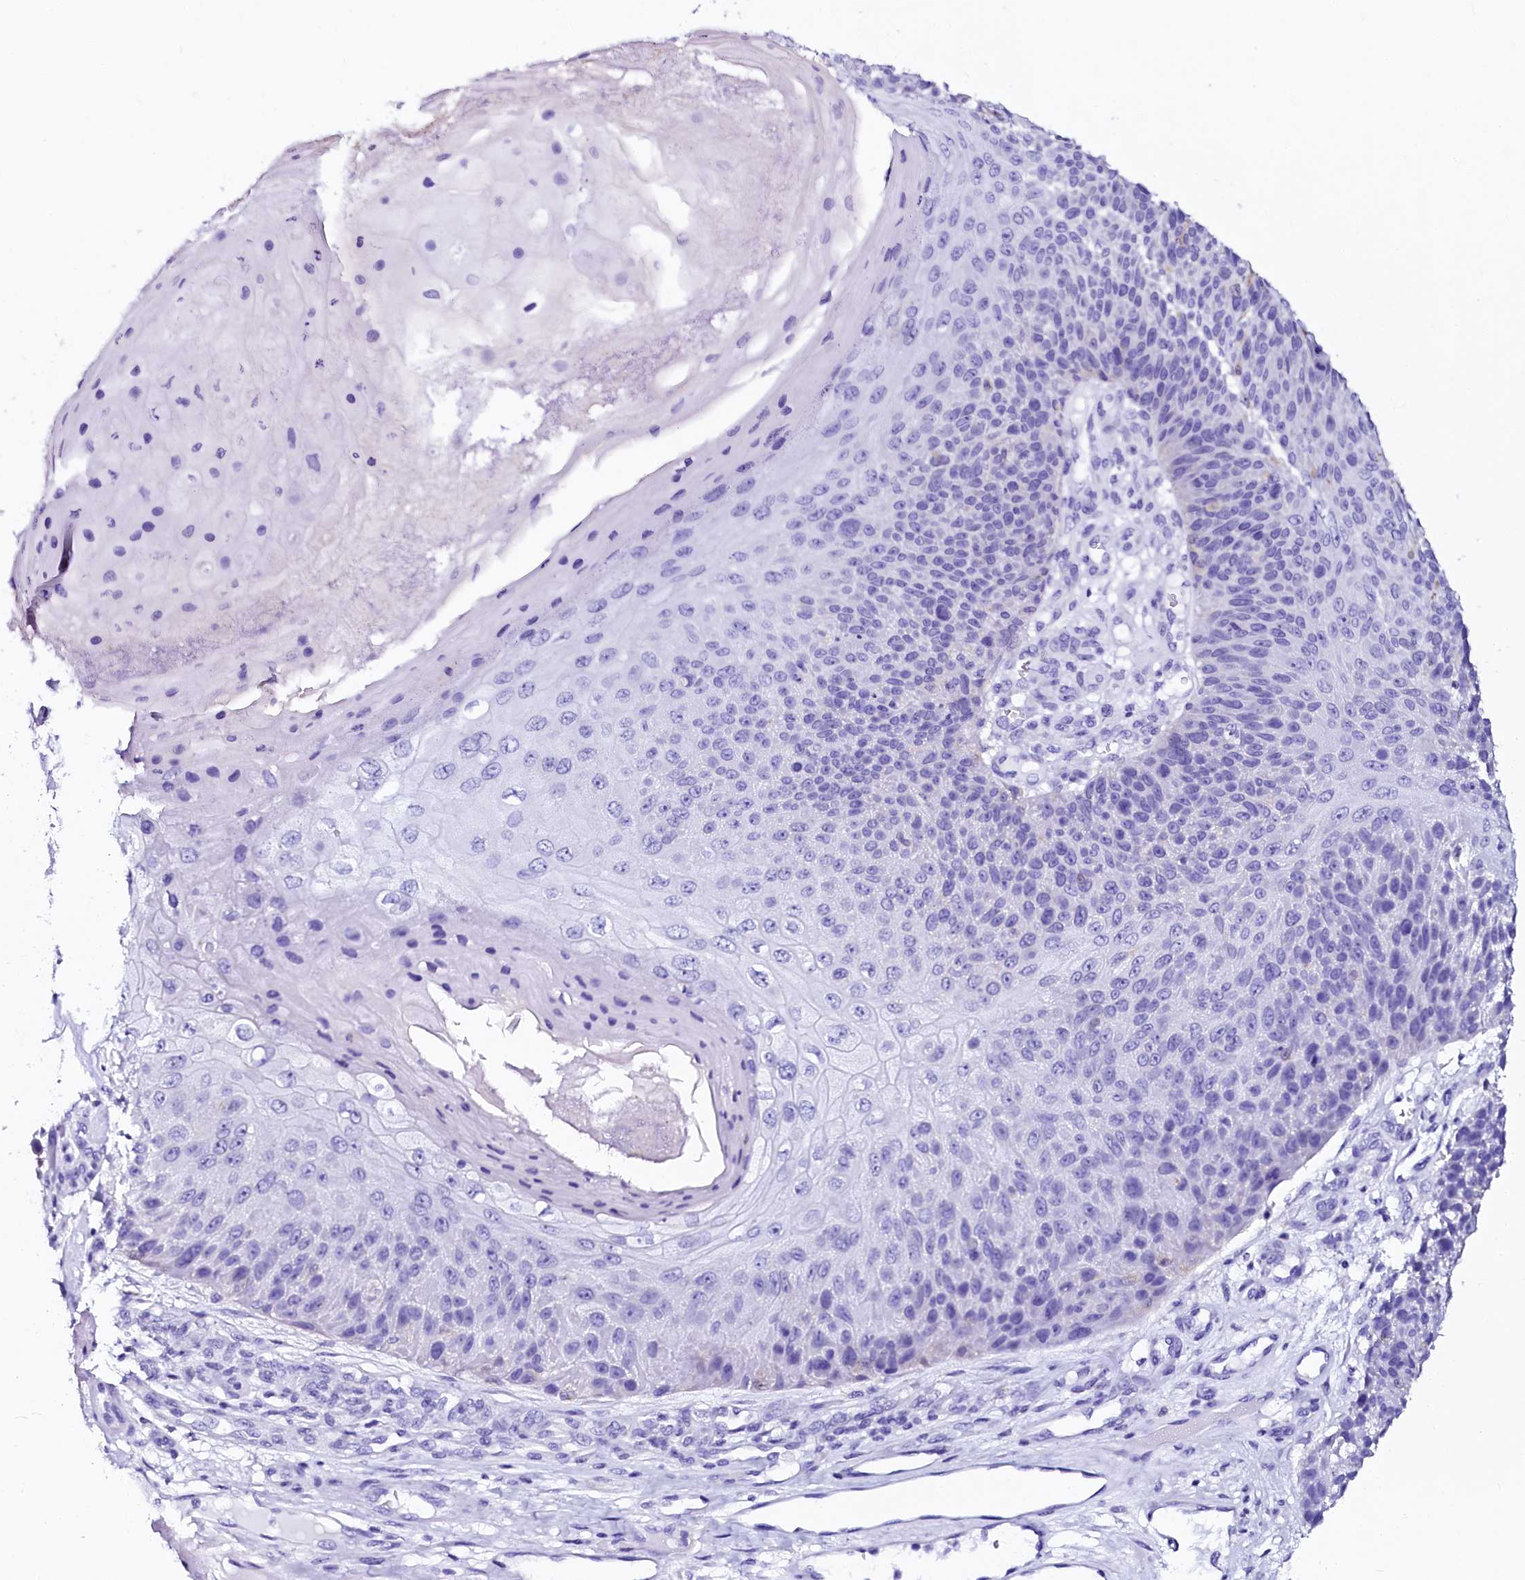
{"staining": {"intensity": "negative", "quantity": "none", "location": "none"}, "tissue": "skin cancer", "cell_type": "Tumor cells", "image_type": "cancer", "snomed": [{"axis": "morphology", "description": "Squamous cell carcinoma, NOS"}, {"axis": "topography", "description": "Skin"}], "caption": "Immunohistochemistry photomicrograph of neoplastic tissue: human skin squamous cell carcinoma stained with DAB (3,3'-diaminobenzidine) reveals no significant protein staining in tumor cells.", "gene": "SORD", "patient": {"sex": "female", "age": 88}}